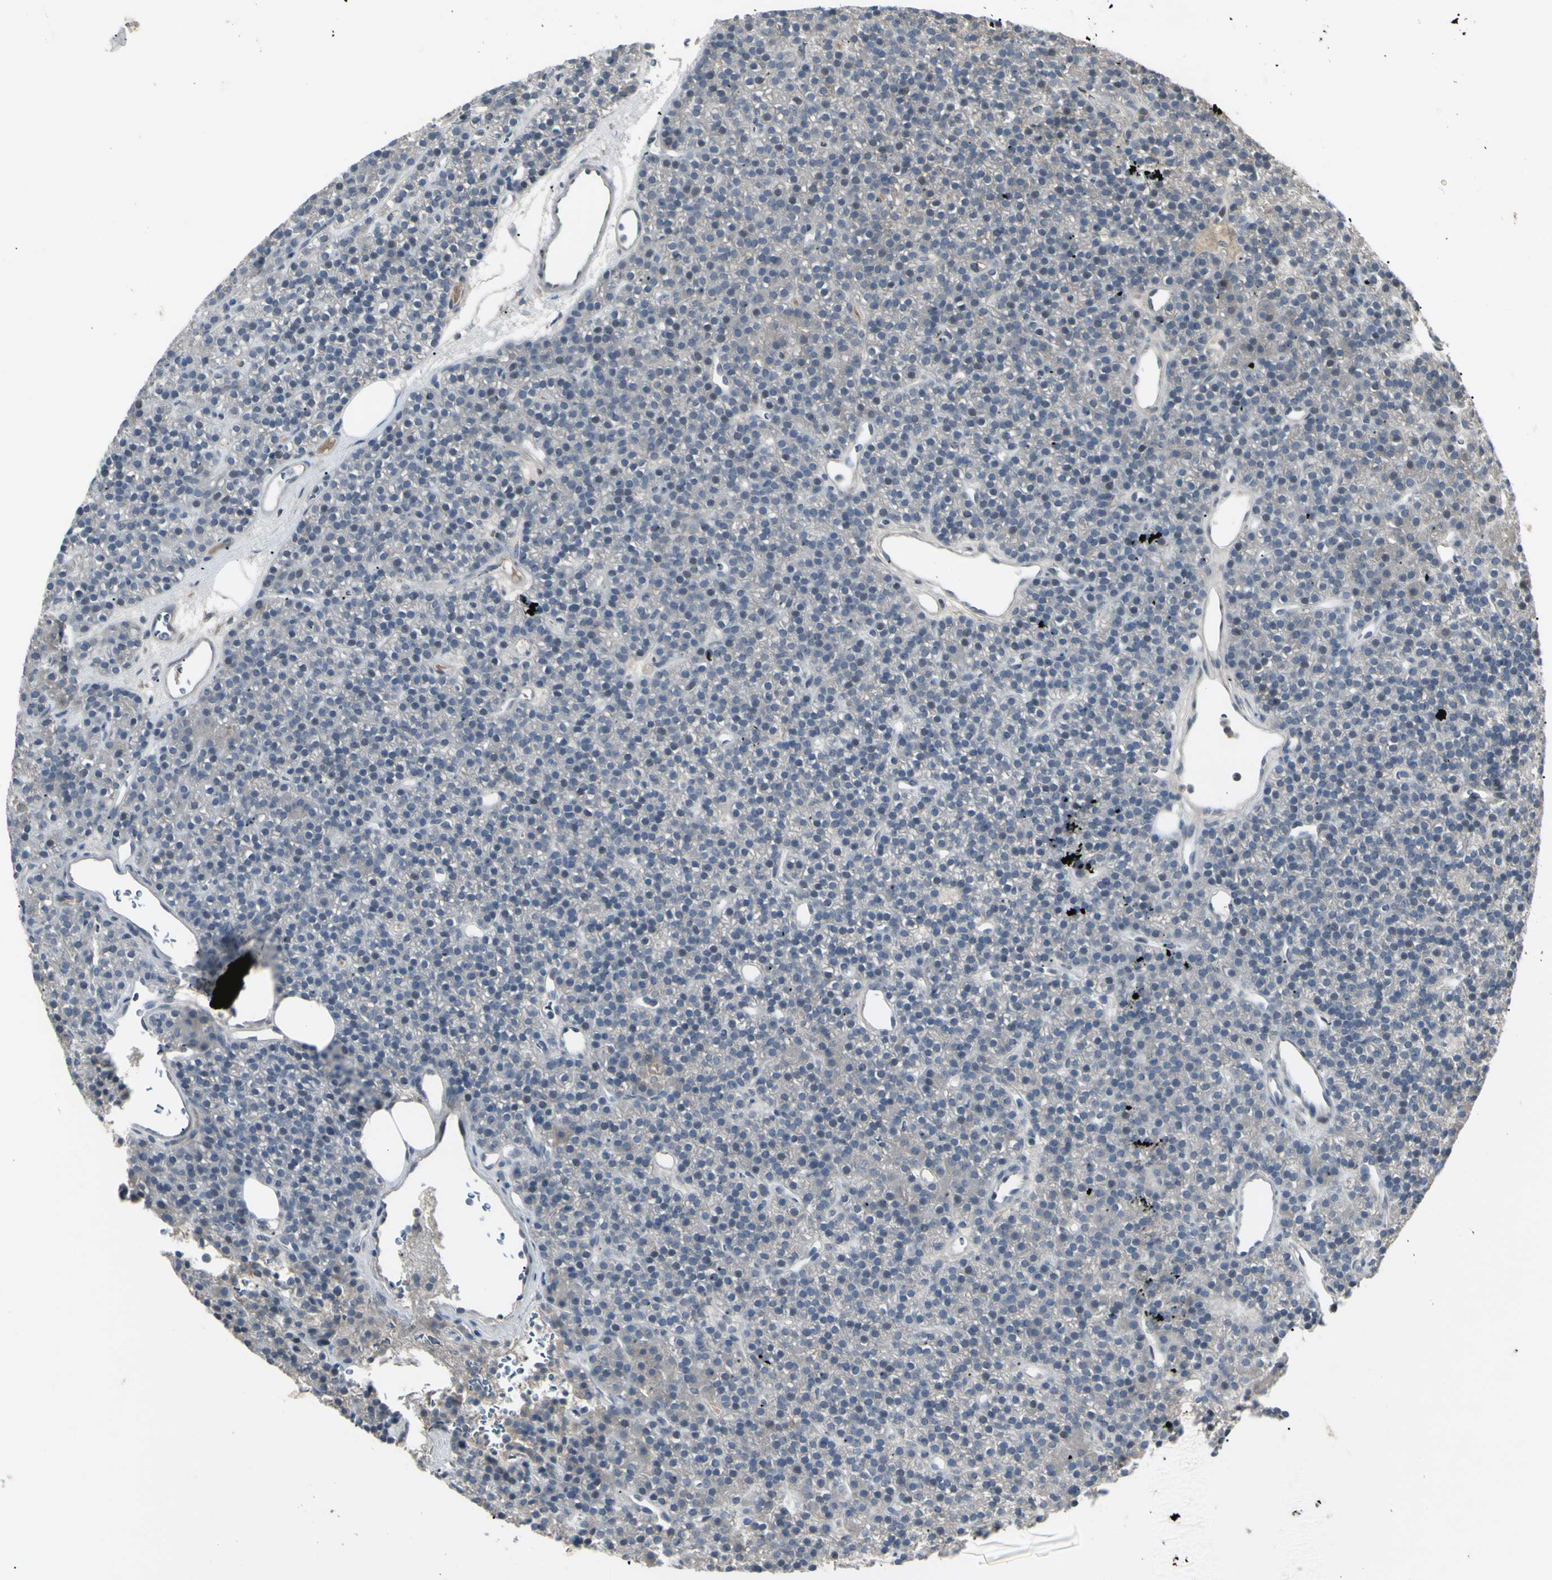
{"staining": {"intensity": "weak", "quantity": "<25%", "location": "cytoplasmic/membranous"}, "tissue": "parathyroid gland", "cell_type": "Glandular cells", "image_type": "normal", "snomed": [{"axis": "morphology", "description": "Normal tissue, NOS"}, {"axis": "morphology", "description": "Hyperplasia, NOS"}, {"axis": "topography", "description": "Parathyroid gland"}], "caption": "A photomicrograph of parathyroid gland stained for a protein exhibits no brown staining in glandular cells.", "gene": "PIAS4", "patient": {"sex": "male", "age": 44}}